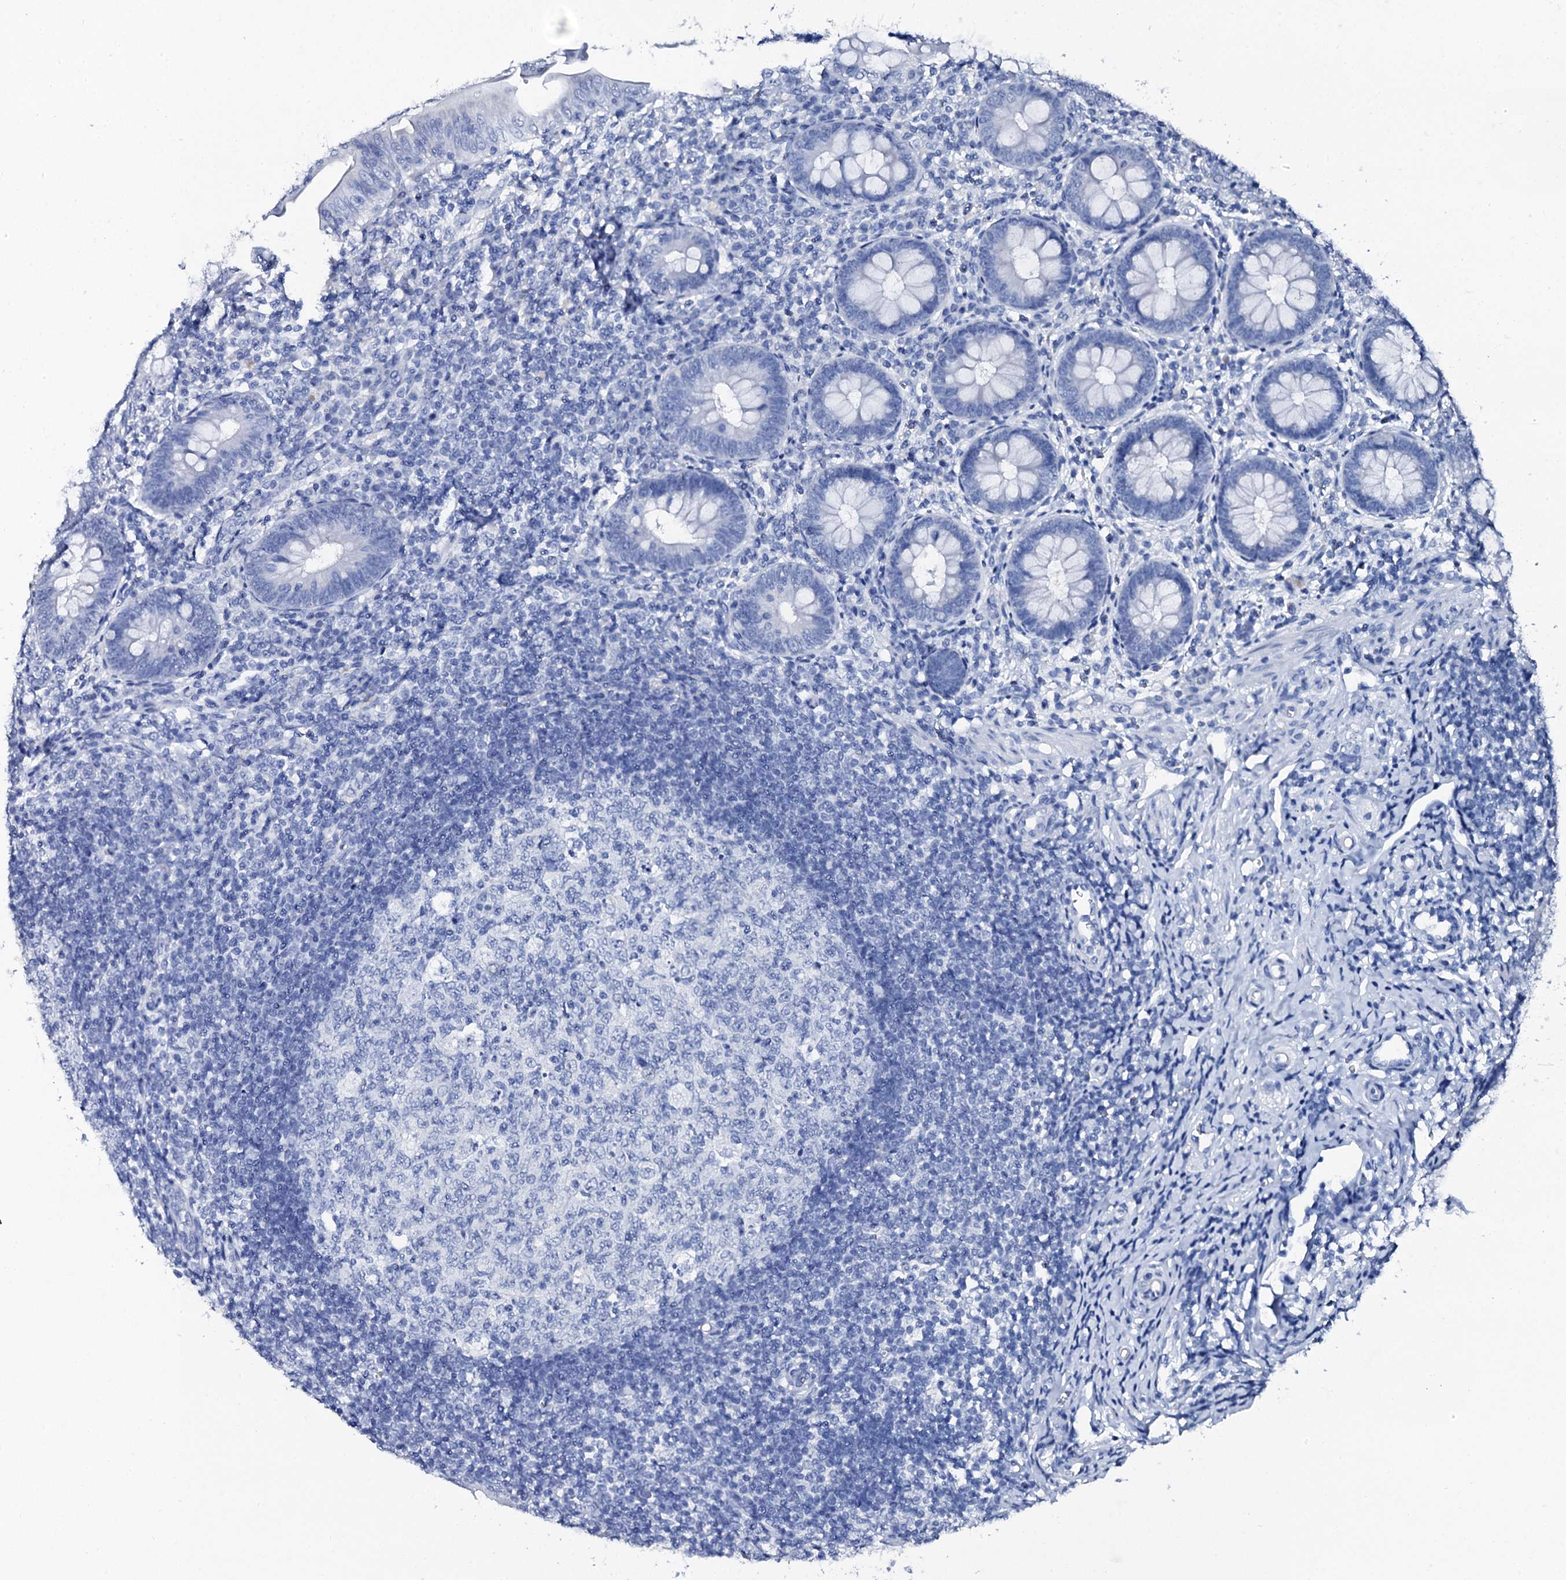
{"staining": {"intensity": "negative", "quantity": "none", "location": "none"}, "tissue": "appendix", "cell_type": "Glandular cells", "image_type": "normal", "snomed": [{"axis": "morphology", "description": "Normal tissue, NOS"}, {"axis": "topography", "description": "Appendix"}], "caption": "The image shows no significant staining in glandular cells of appendix. Nuclei are stained in blue.", "gene": "PTH", "patient": {"sex": "male", "age": 14}}